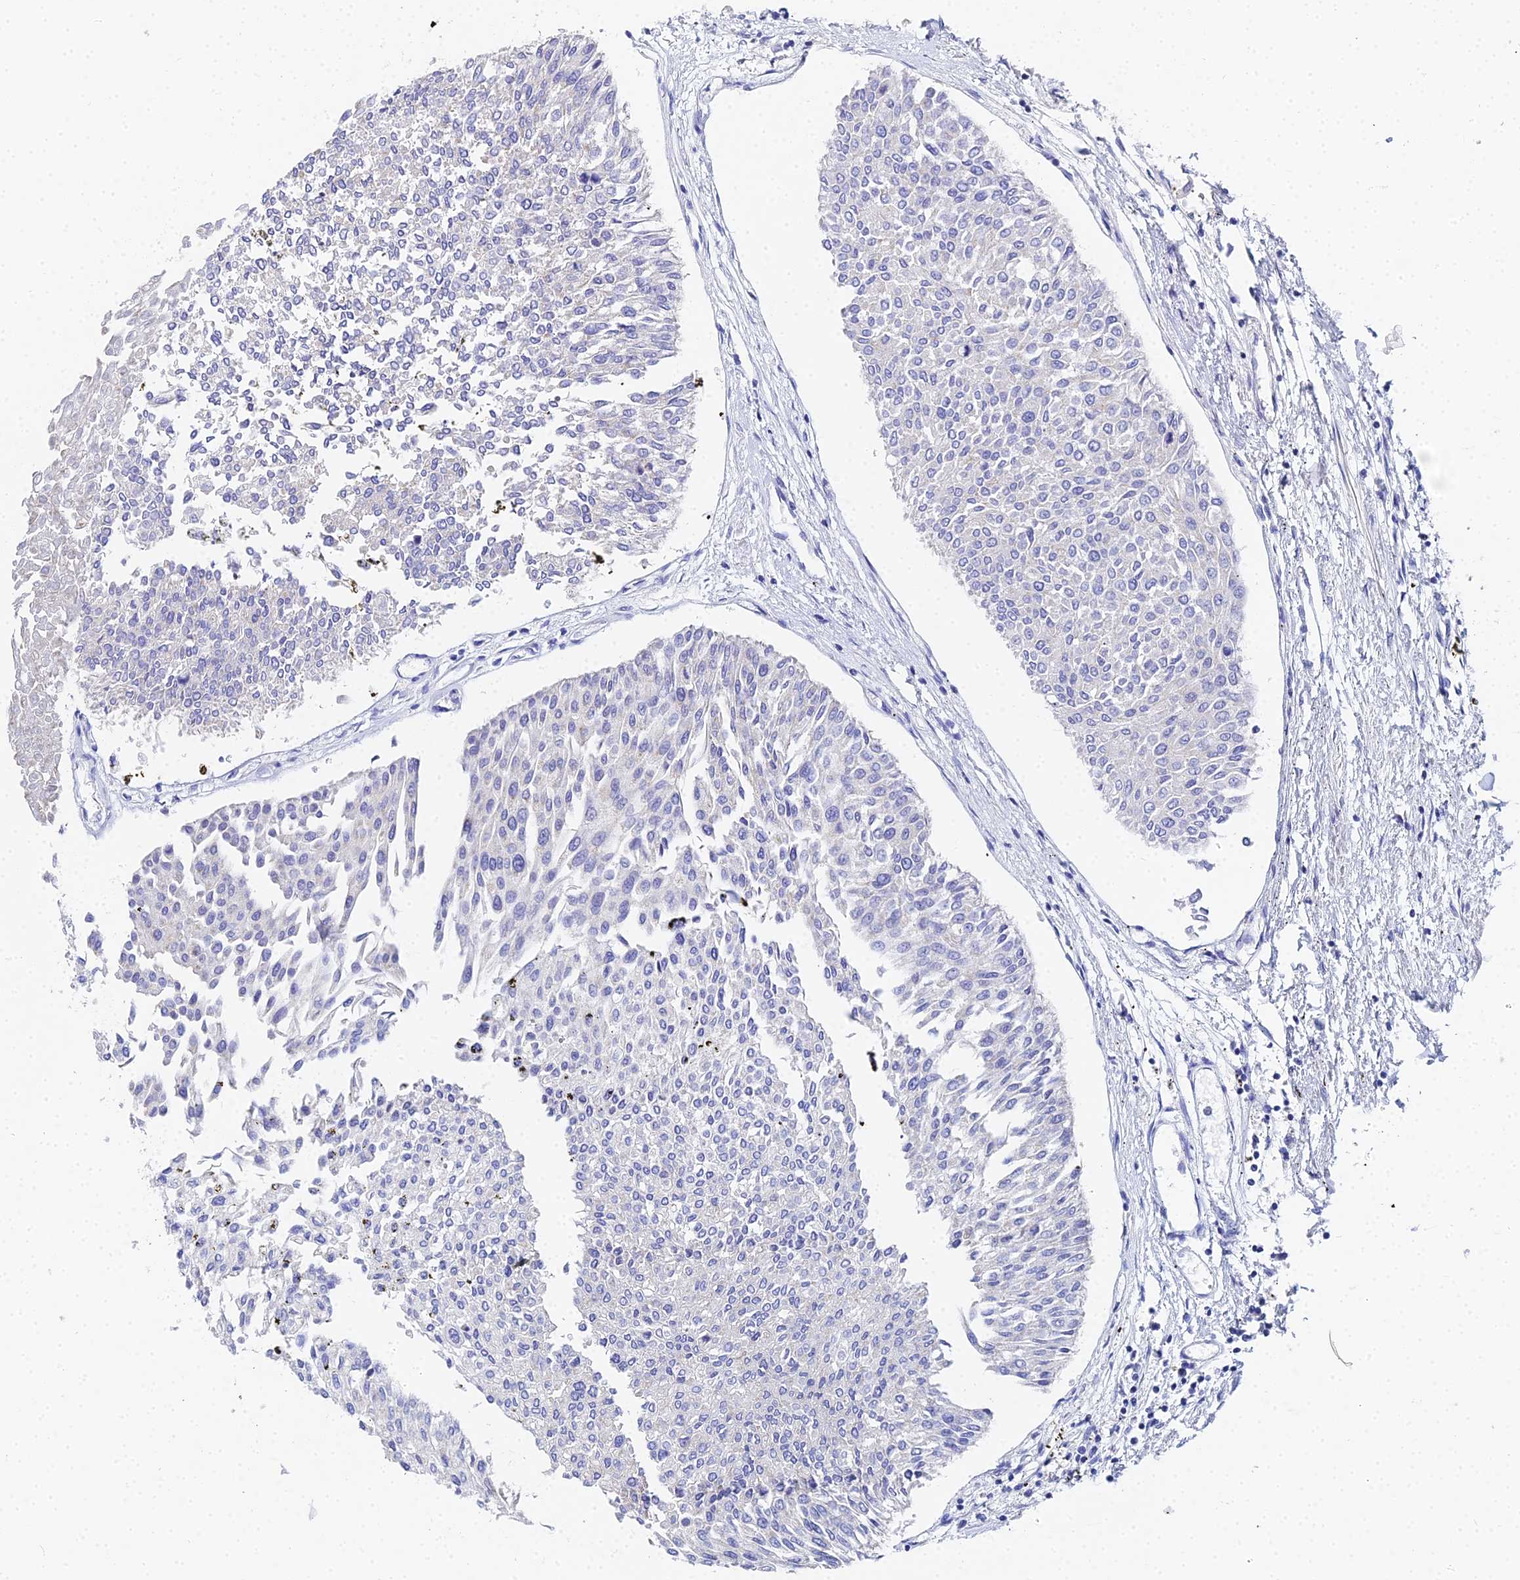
{"staining": {"intensity": "negative", "quantity": "none", "location": "none"}, "tissue": "urothelial cancer", "cell_type": "Tumor cells", "image_type": "cancer", "snomed": [{"axis": "morphology", "description": "Urothelial carcinoma, Low grade"}, {"axis": "topography", "description": "Urinary bladder"}], "caption": "IHC histopathology image of low-grade urothelial carcinoma stained for a protein (brown), which exhibits no positivity in tumor cells.", "gene": "OCM", "patient": {"sex": "male", "age": 67}}